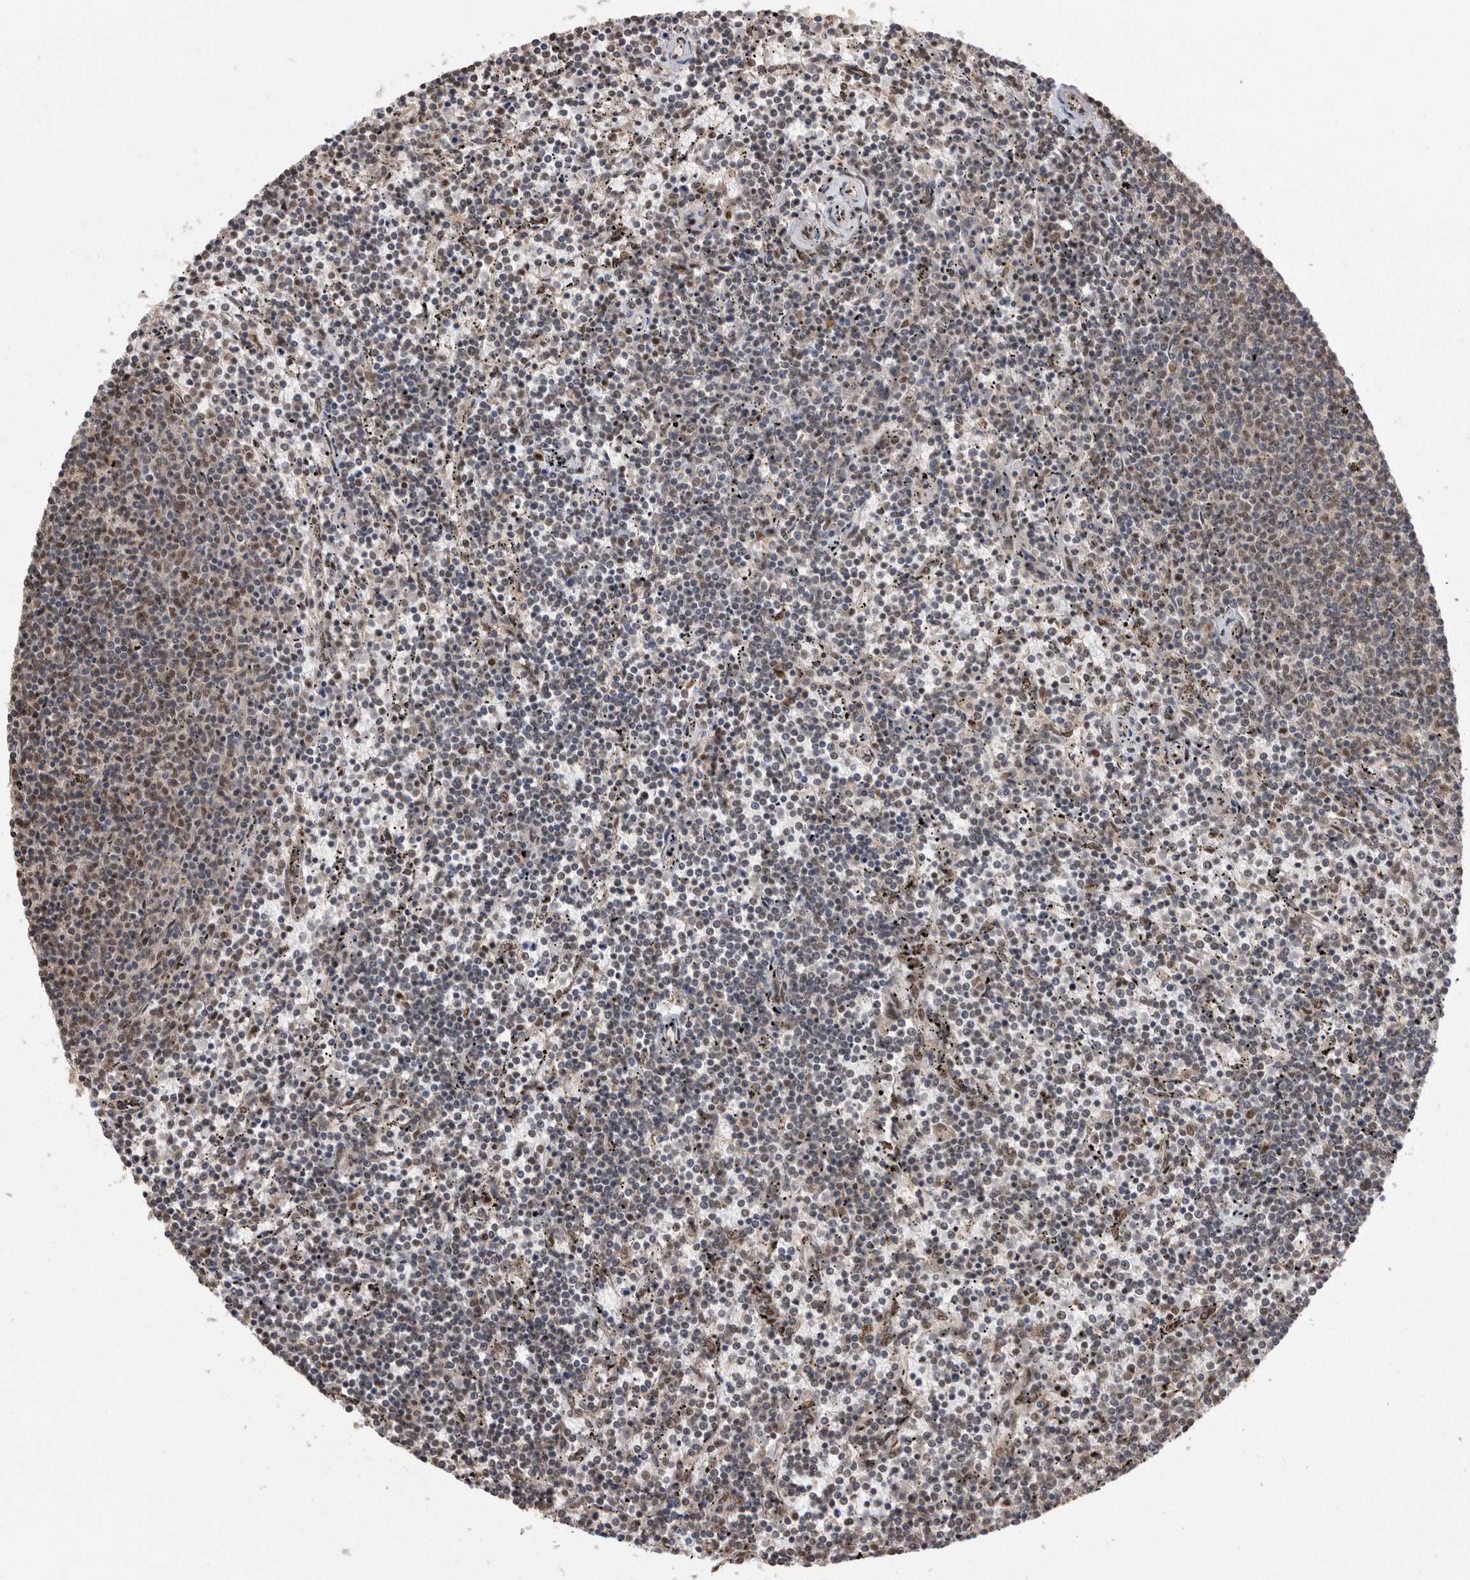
{"staining": {"intensity": "weak", "quantity": "25%-75%", "location": "nuclear"}, "tissue": "lymphoma", "cell_type": "Tumor cells", "image_type": "cancer", "snomed": [{"axis": "morphology", "description": "Malignant lymphoma, non-Hodgkin's type, Low grade"}, {"axis": "topography", "description": "Spleen"}], "caption": "Immunohistochemistry (IHC) of low-grade malignant lymphoma, non-Hodgkin's type exhibits low levels of weak nuclear expression in about 25%-75% of tumor cells.", "gene": "TDRD3", "patient": {"sex": "female", "age": 50}}